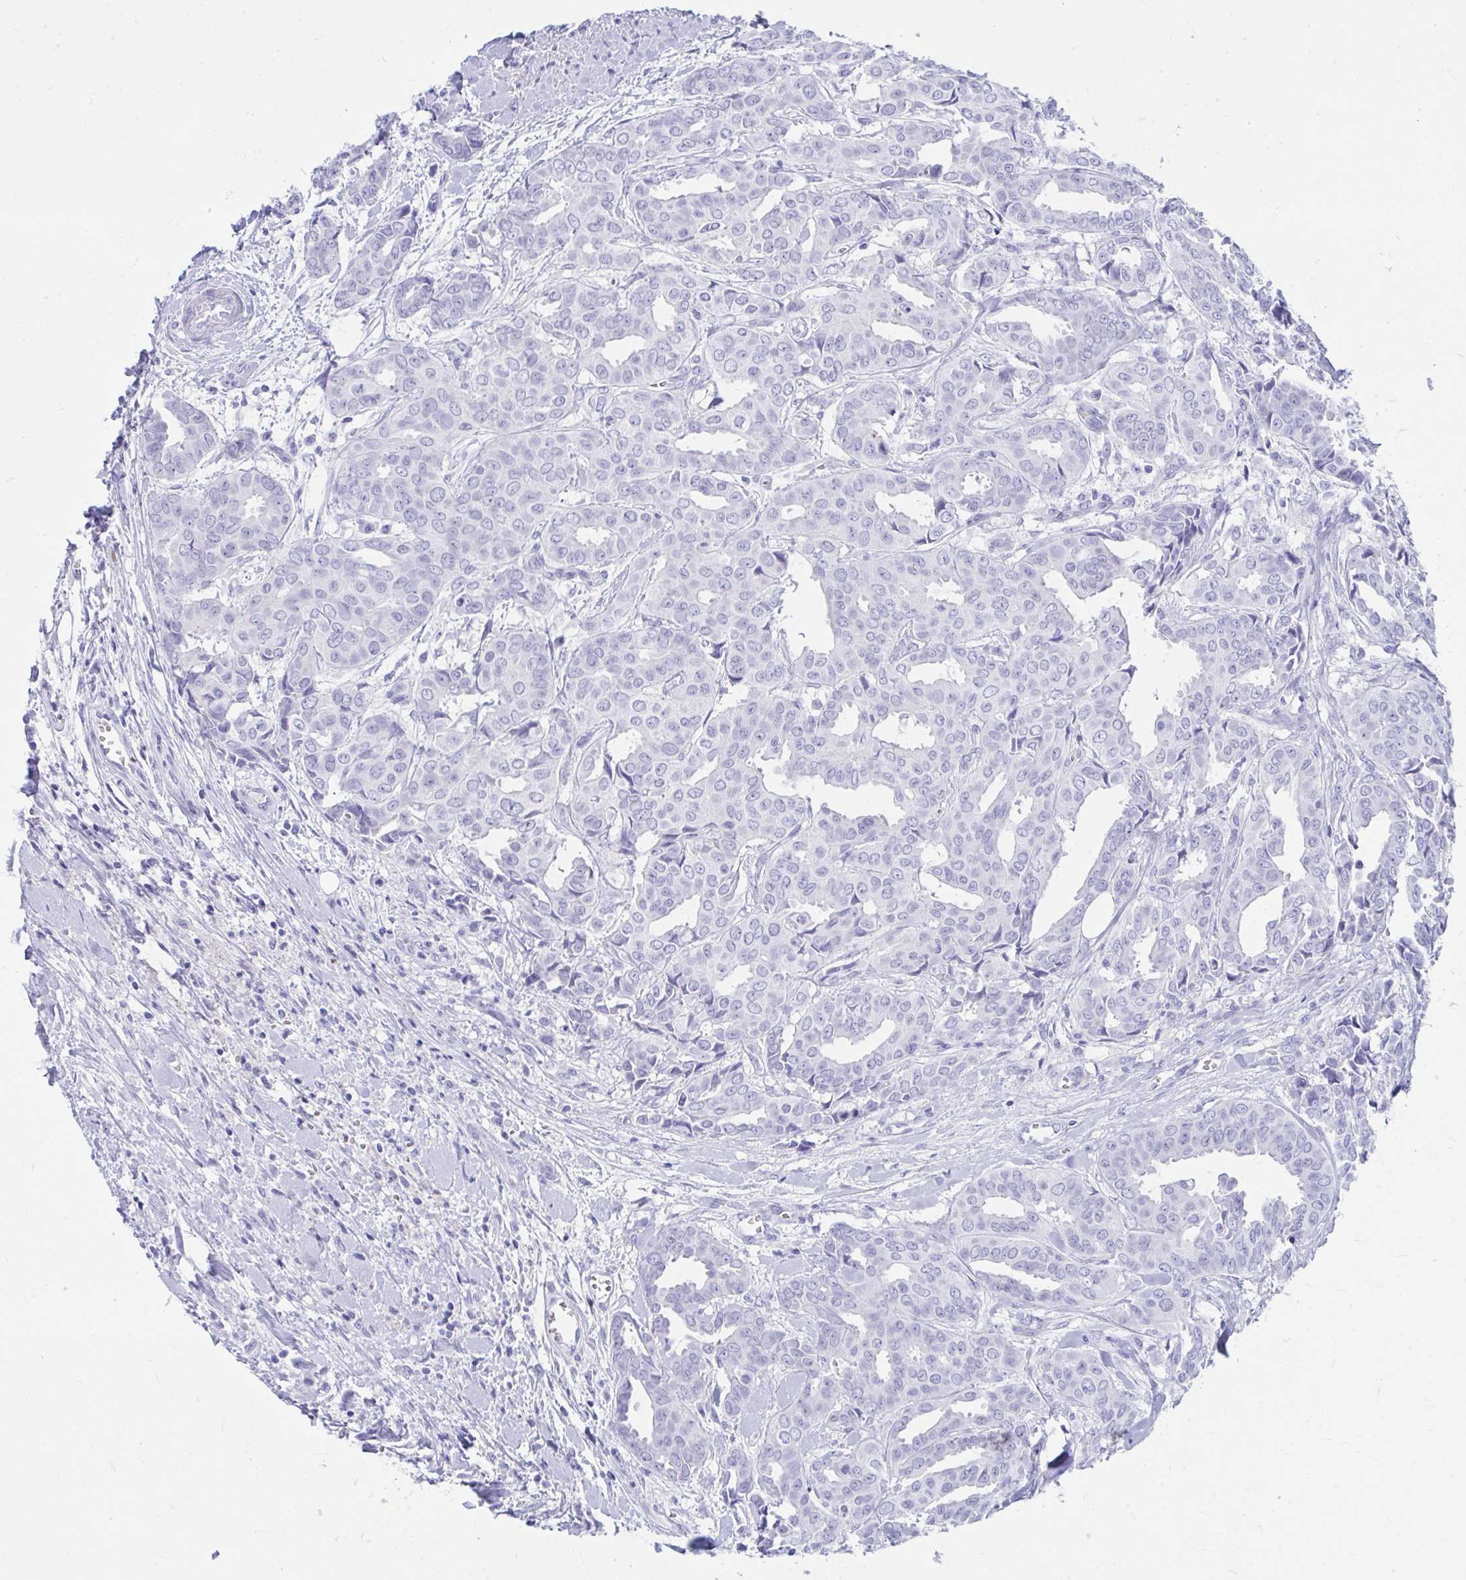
{"staining": {"intensity": "negative", "quantity": "none", "location": "none"}, "tissue": "breast cancer", "cell_type": "Tumor cells", "image_type": "cancer", "snomed": [{"axis": "morphology", "description": "Duct carcinoma"}, {"axis": "topography", "description": "Breast"}], "caption": "There is no significant positivity in tumor cells of infiltrating ductal carcinoma (breast).", "gene": "SHISA8", "patient": {"sex": "female", "age": 45}}